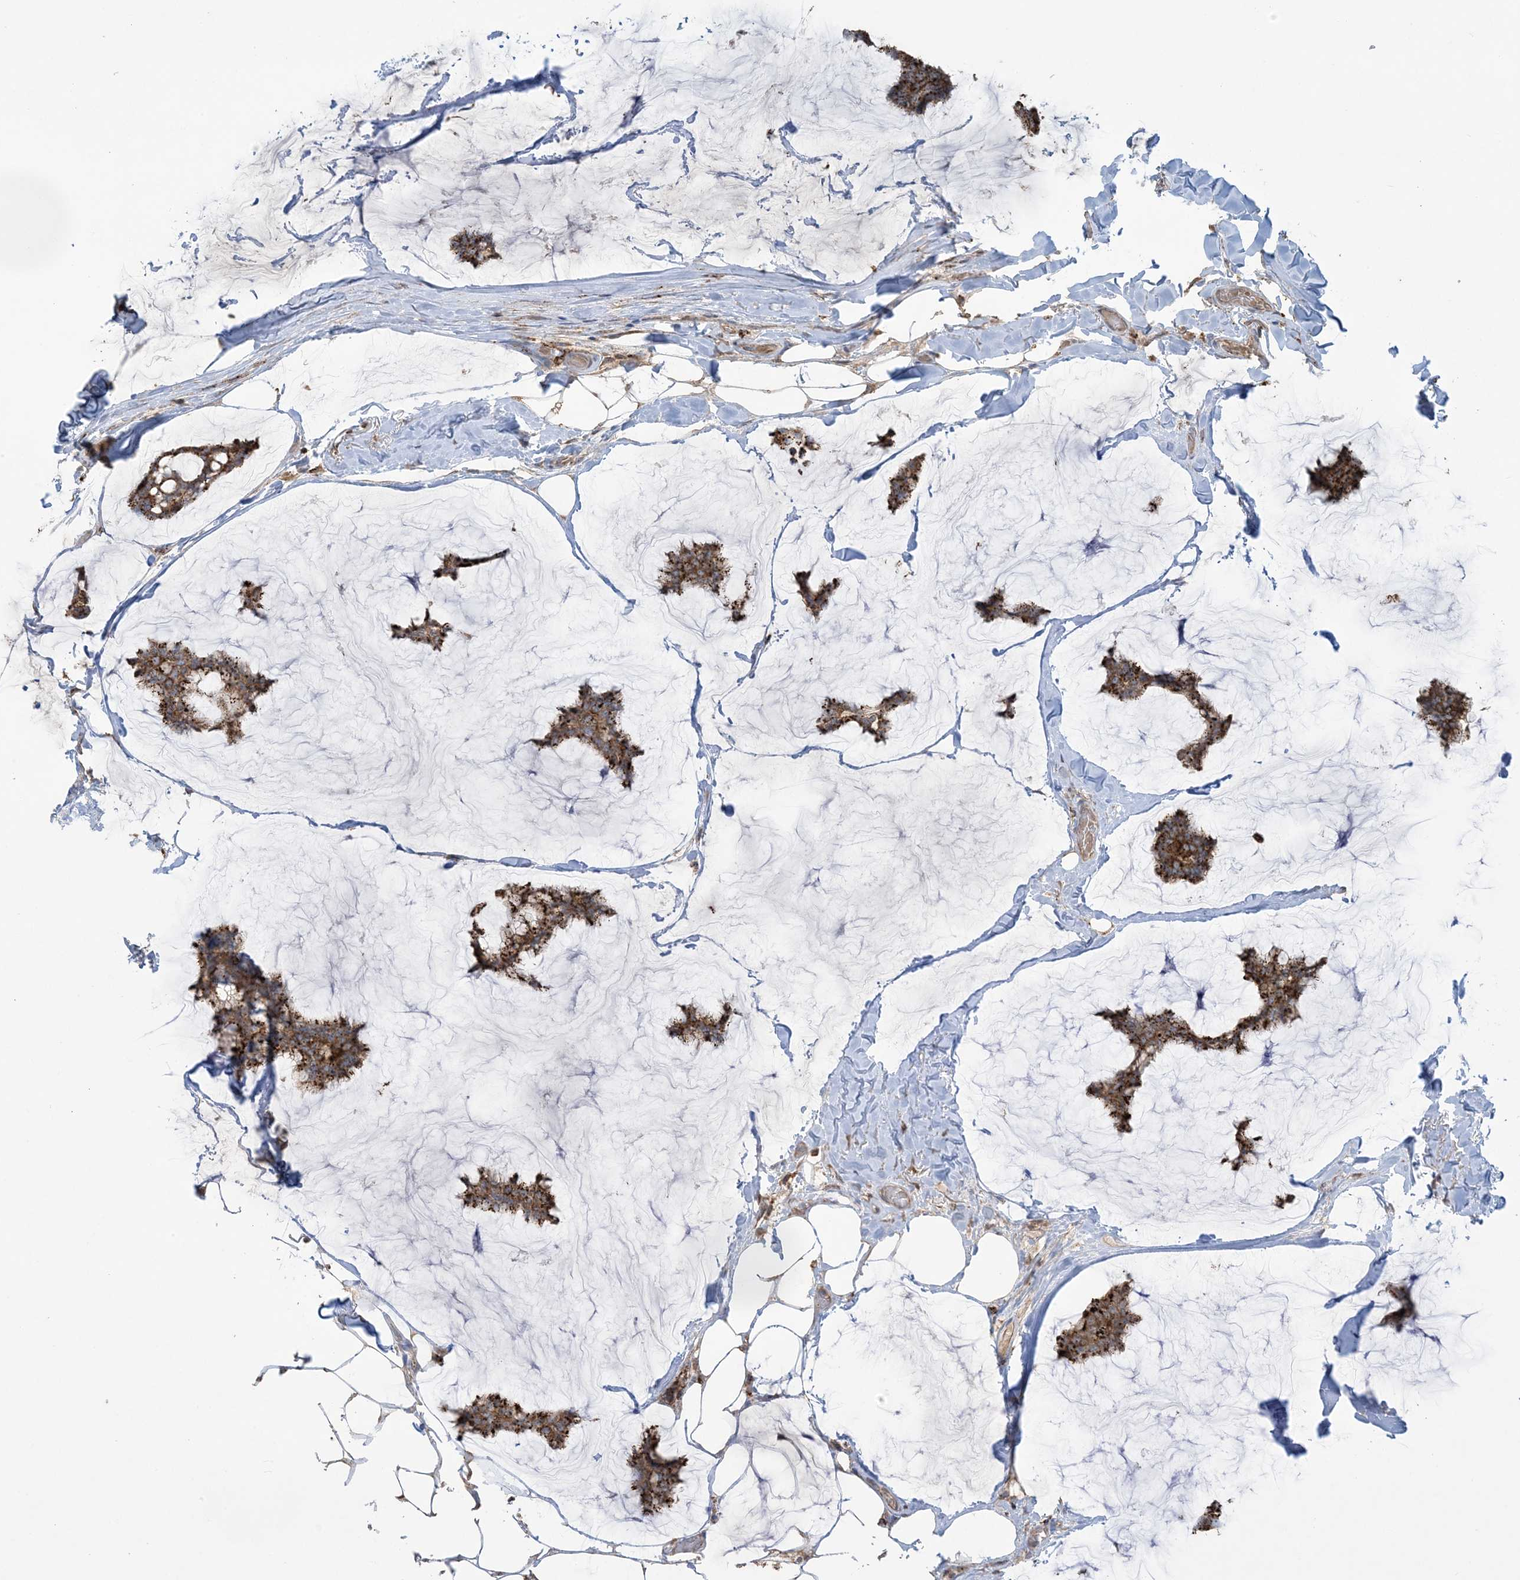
{"staining": {"intensity": "strong", "quantity": ">75%", "location": "cytoplasmic/membranous"}, "tissue": "breast cancer", "cell_type": "Tumor cells", "image_type": "cancer", "snomed": [{"axis": "morphology", "description": "Duct carcinoma"}, {"axis": "topography", "description": "Breast"}], "caption": "Immunohistochemical staining of human breast cancer (infiltrating ductal carcinoma) reveals high levels of strong cytoplasmic/membranous staining in approximately >75% of tumor cells. (DAB IHC, brown staining for protein, blue staining for nuclei).", "gene": "AGA", "patient": {"sex": "female", "age": 93}}